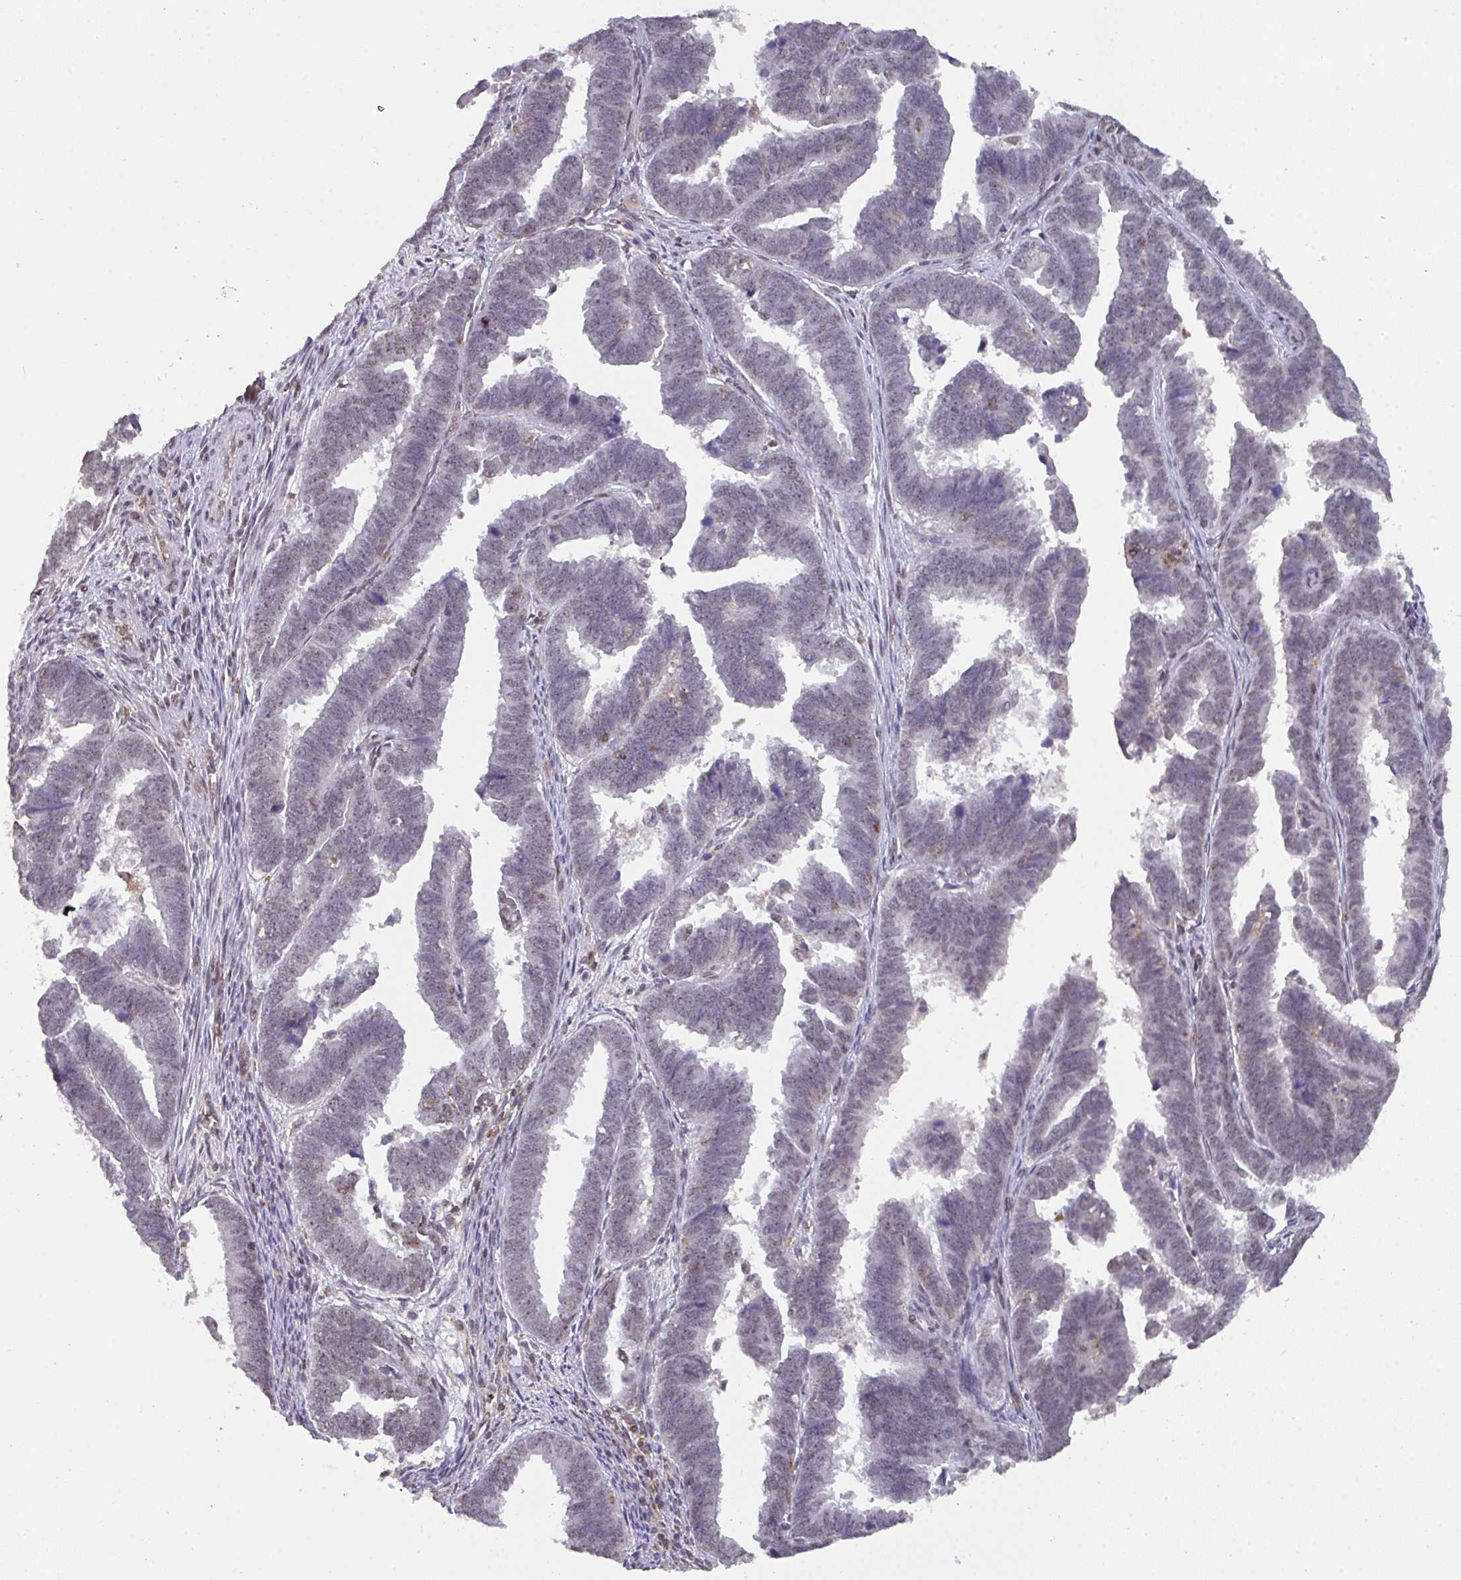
{"staining": {"intensity": "weak", "quantity": "25%-75%", "location": "nuclear"}, "tissue": "endometrial cancer", "cell_type": "Tumor cells", "image_type": "cancer", "snomed": [{"axis": "morphology", "description": "Adenocarcinoma, NOS"}, {"axis": "topography", "description": "Endometrium"}], "caption": "Tumor cells reveal low levels of weak nuclear expression in approximately 25%-75% of cells in adenocarcinoma (endometrial).", "gene": "RASAL3", "patient": {"sex": "female", "age": 75}}